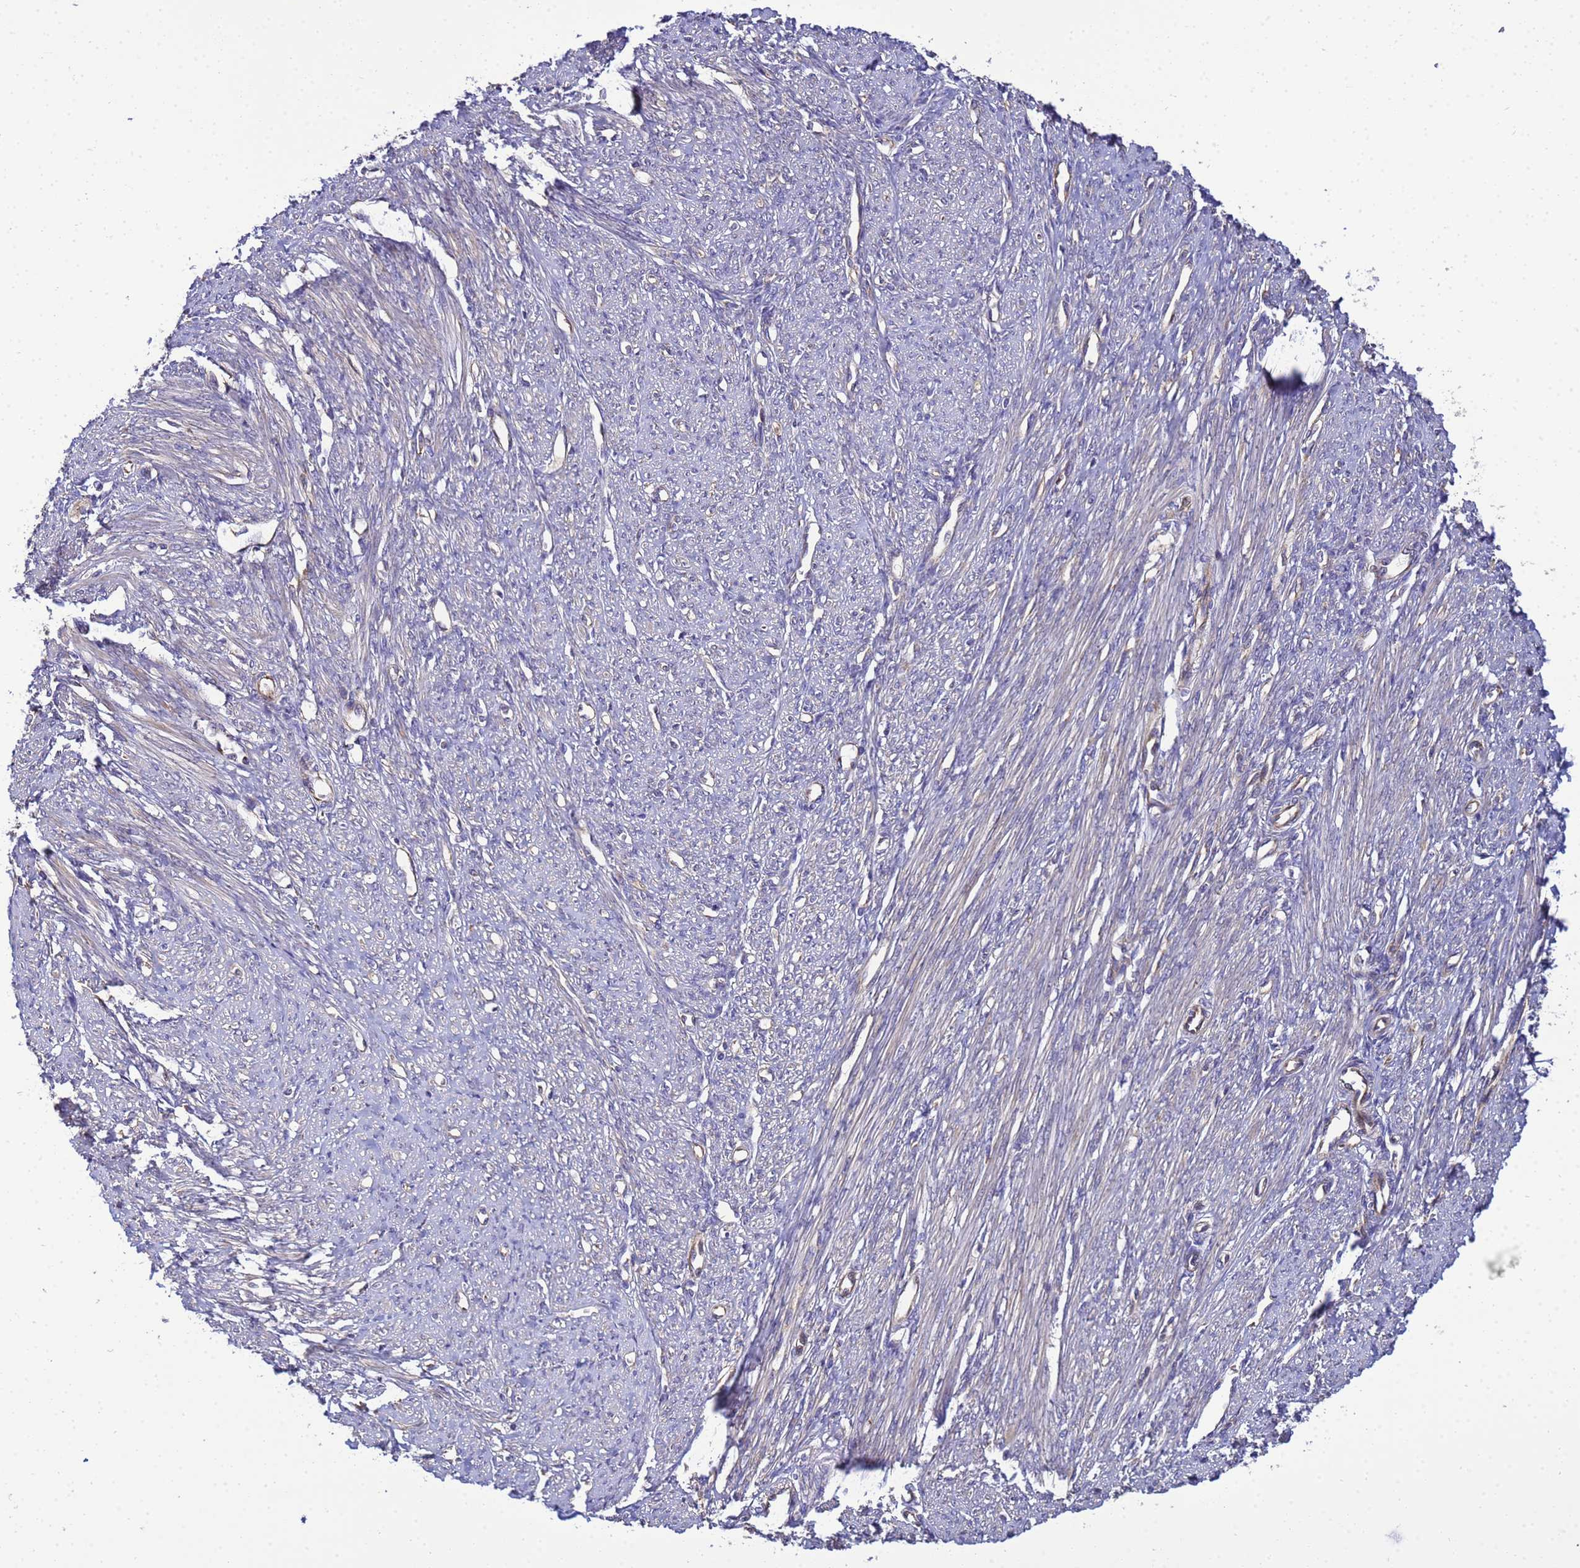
{"staining": {"intensity": "moderate", "quantity": "25%-75%", "location": "cytoplasmic/membranous"}, "tissue": "smooth muscle", "cell_type": "Smooth muscle cells", "image_type": "normal", "snomed": [{"axis": "morphology", "description": "Normal tissue, NOS"}, {"axis": "topography", "description": "Smooth muscle"}, {"axis": "topography", "description": "Uterus"}], "caption": "Immunohistochemistry (IHC) (DAB) staining of unremarkable smooth muscle exhibits moderate cytoplasmic/membranous protein positivity in about 25%-75% of smooth muscle cells.", "gene": "BECN1", "patient": {"sex": "female", "age": 59}}